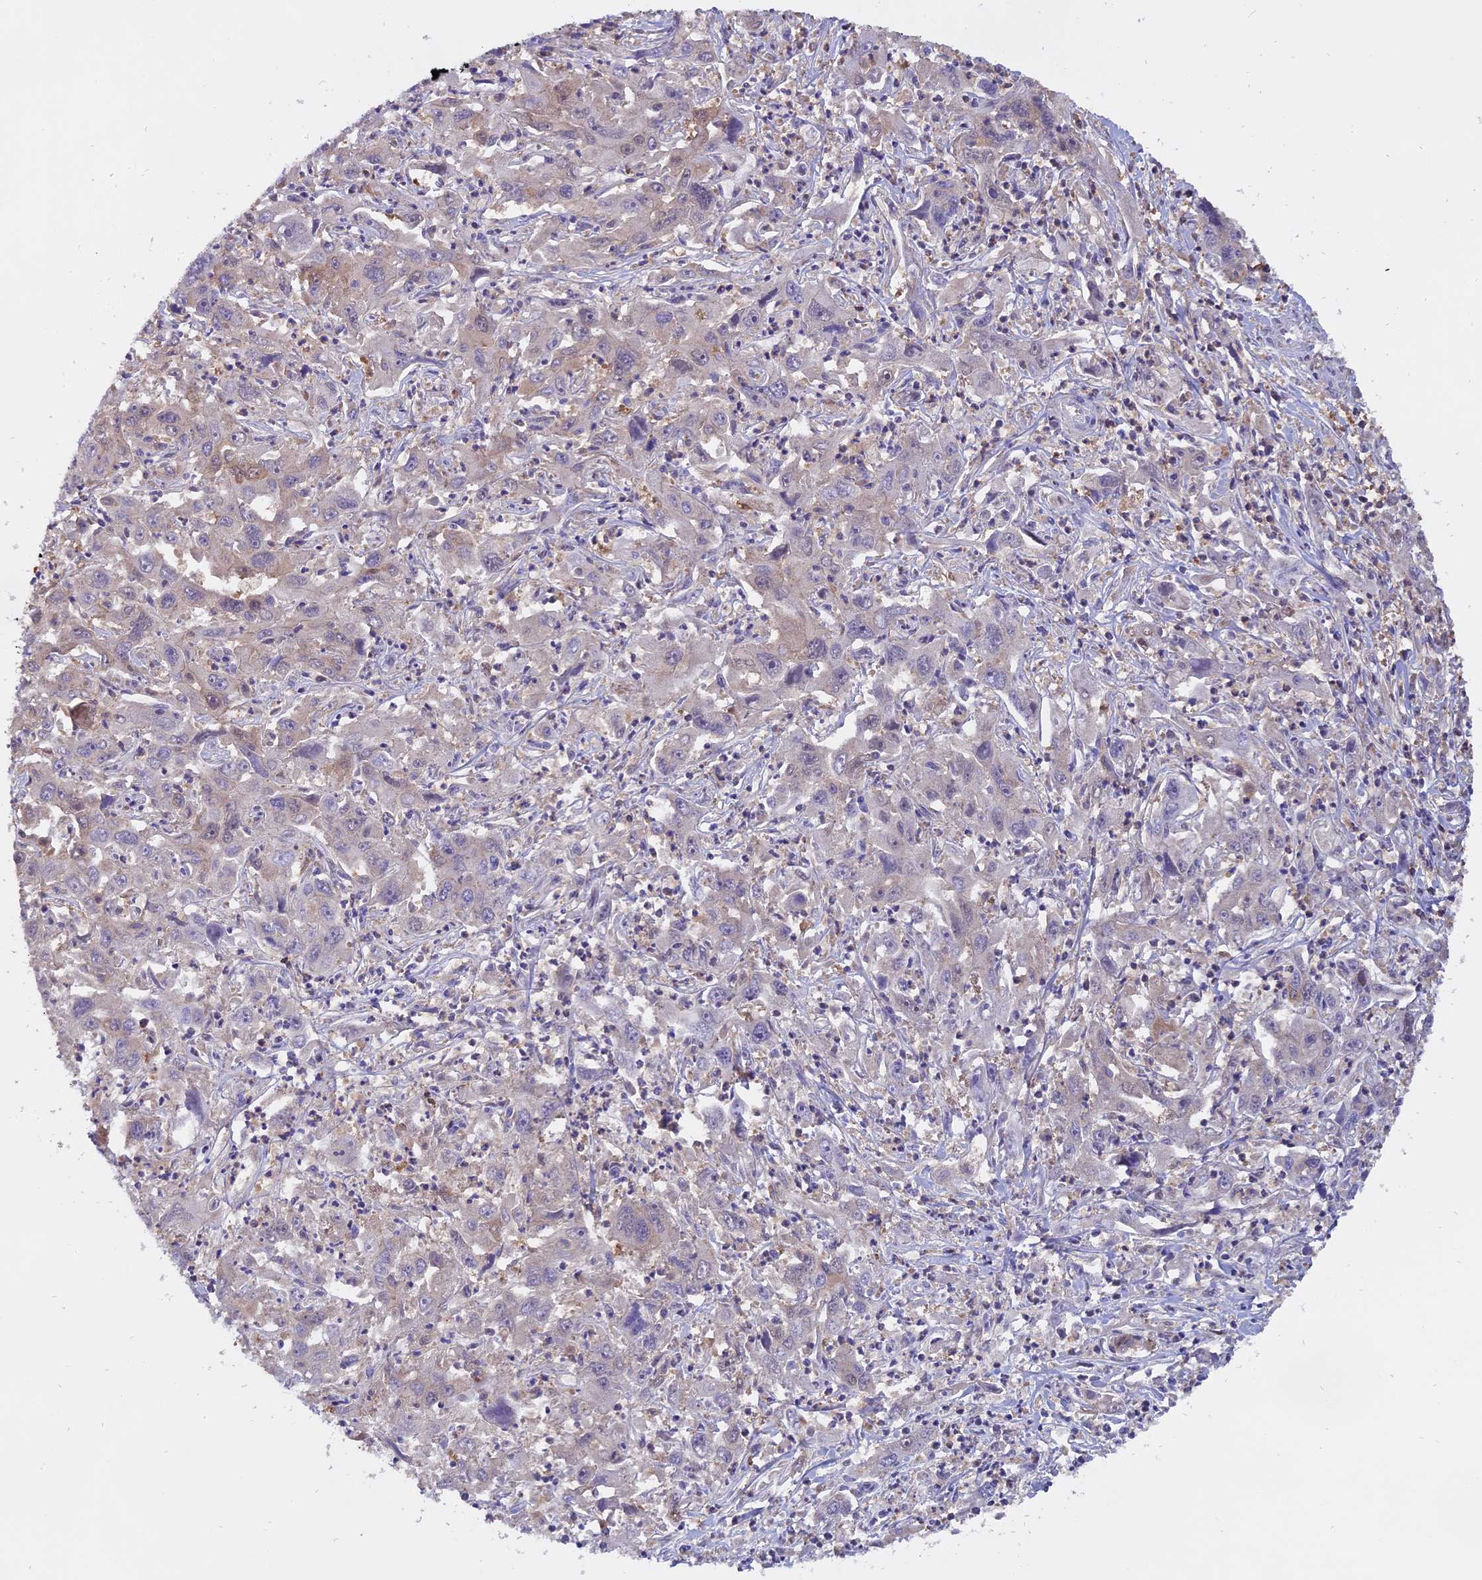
{"staining": {"intensity": "negative", "quantity": "none", "location": "none"}, "tissue": "liver cancer", "cell_type": "Tumor cells", "image_type": "cancer", "snomed": [{"axis": "morphology", "description": "Carcinoma, Hepatocellular, NOS"}, {"axis": "topography", "description": "Liver"}], "caption": "This image is of liver cancer stained with immunohistochemistry (IHC) to label a protein in brown with the nuclei are counter-stained blue. There is no staining in tumor cells. The staining was performed using DAB (3,3'-diaminobenzidine) to visualize the protein expression in brown, while the nuclei were stained in blue with hematoxylin (Magnification: 20x).", "gene": "FAM118B", "patient": {"sex": "male", "age": 63}}